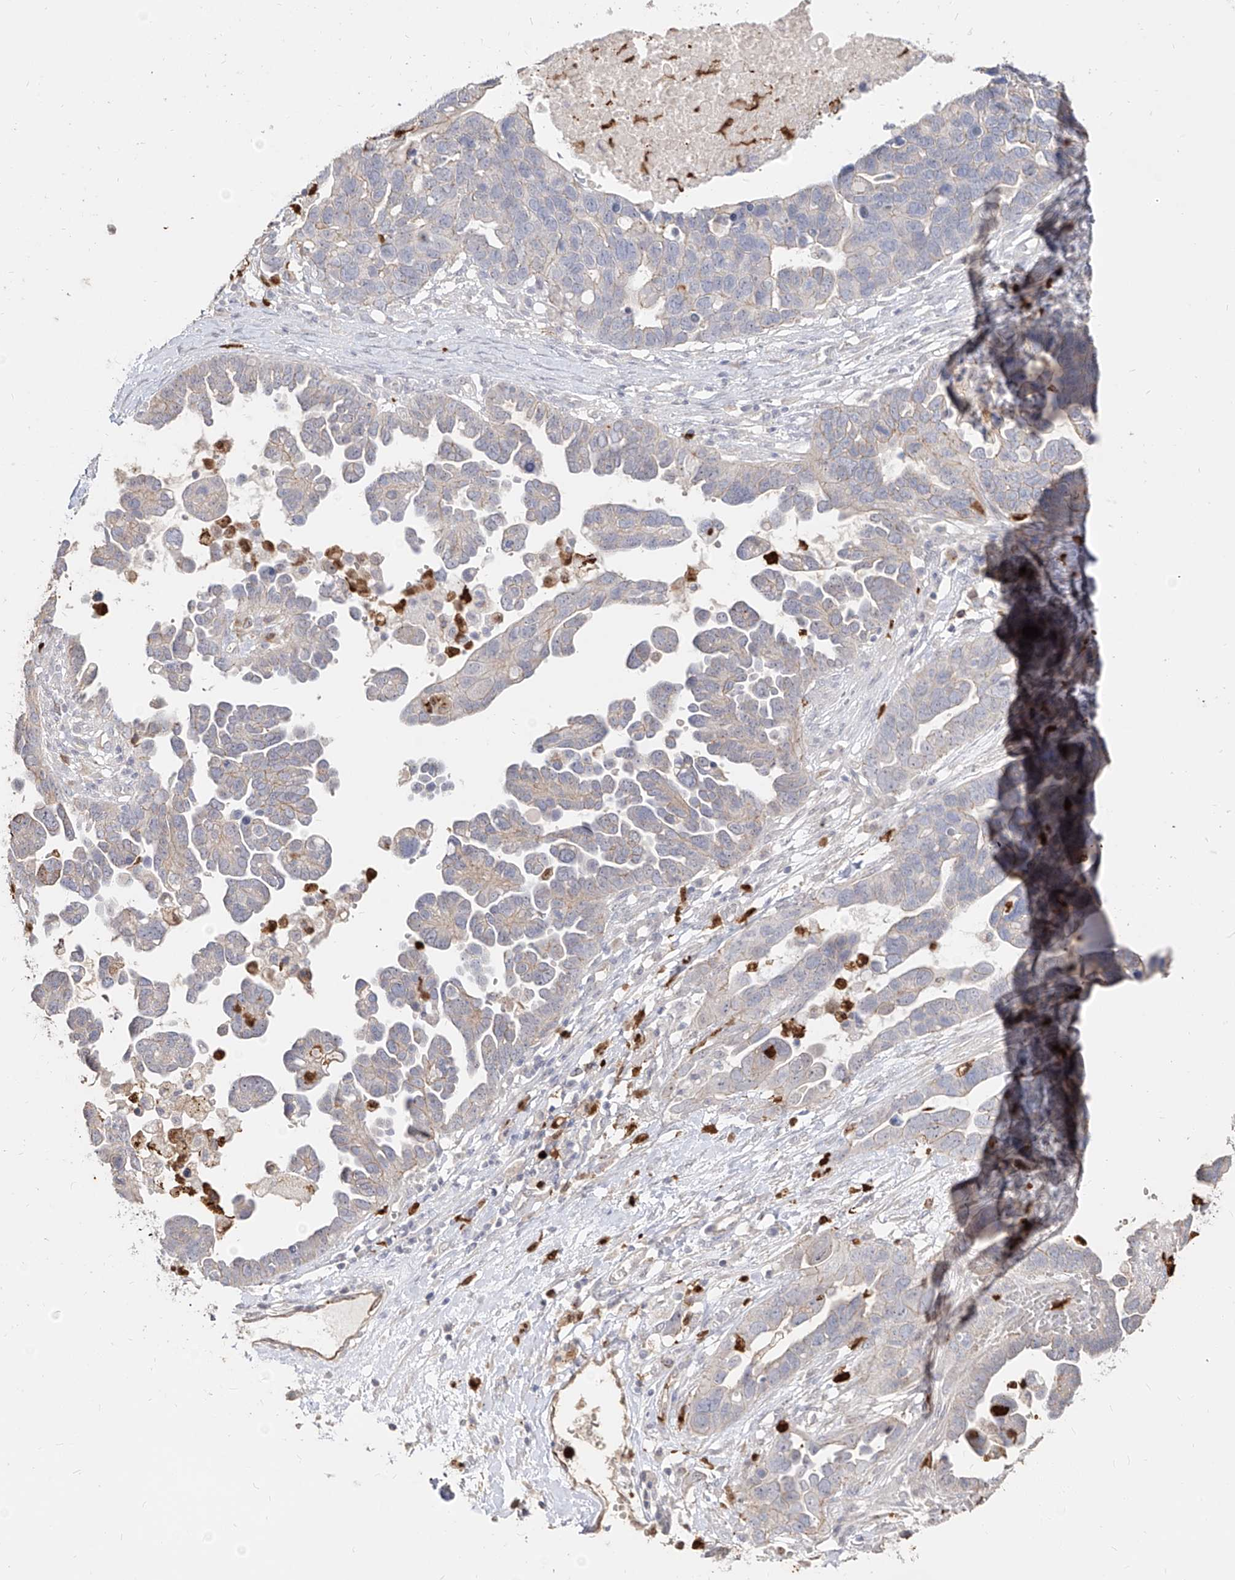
{"staining": {"intensity": "weak", "quantity": "<25%", "location": "cytoplasmic/membranous"}, "tissue": "ovarian cancer", "cell_type": "Tumor cells", "image_type": "cancer", "snomed": [{"axis": "morphology", "description": "Cystadenocarcinoma, serous, NOS"}, {"axis": "topography", "description": "Ovary"}], "caption": "High power microscopy photomicrograph of an immunohistochemistry (IHC) photomicrograph of ovarian cancer, revealing no significant positivity in tumor cells.", "gene": "ZNF227", "patient": {"sex": "female", "age": 54}}